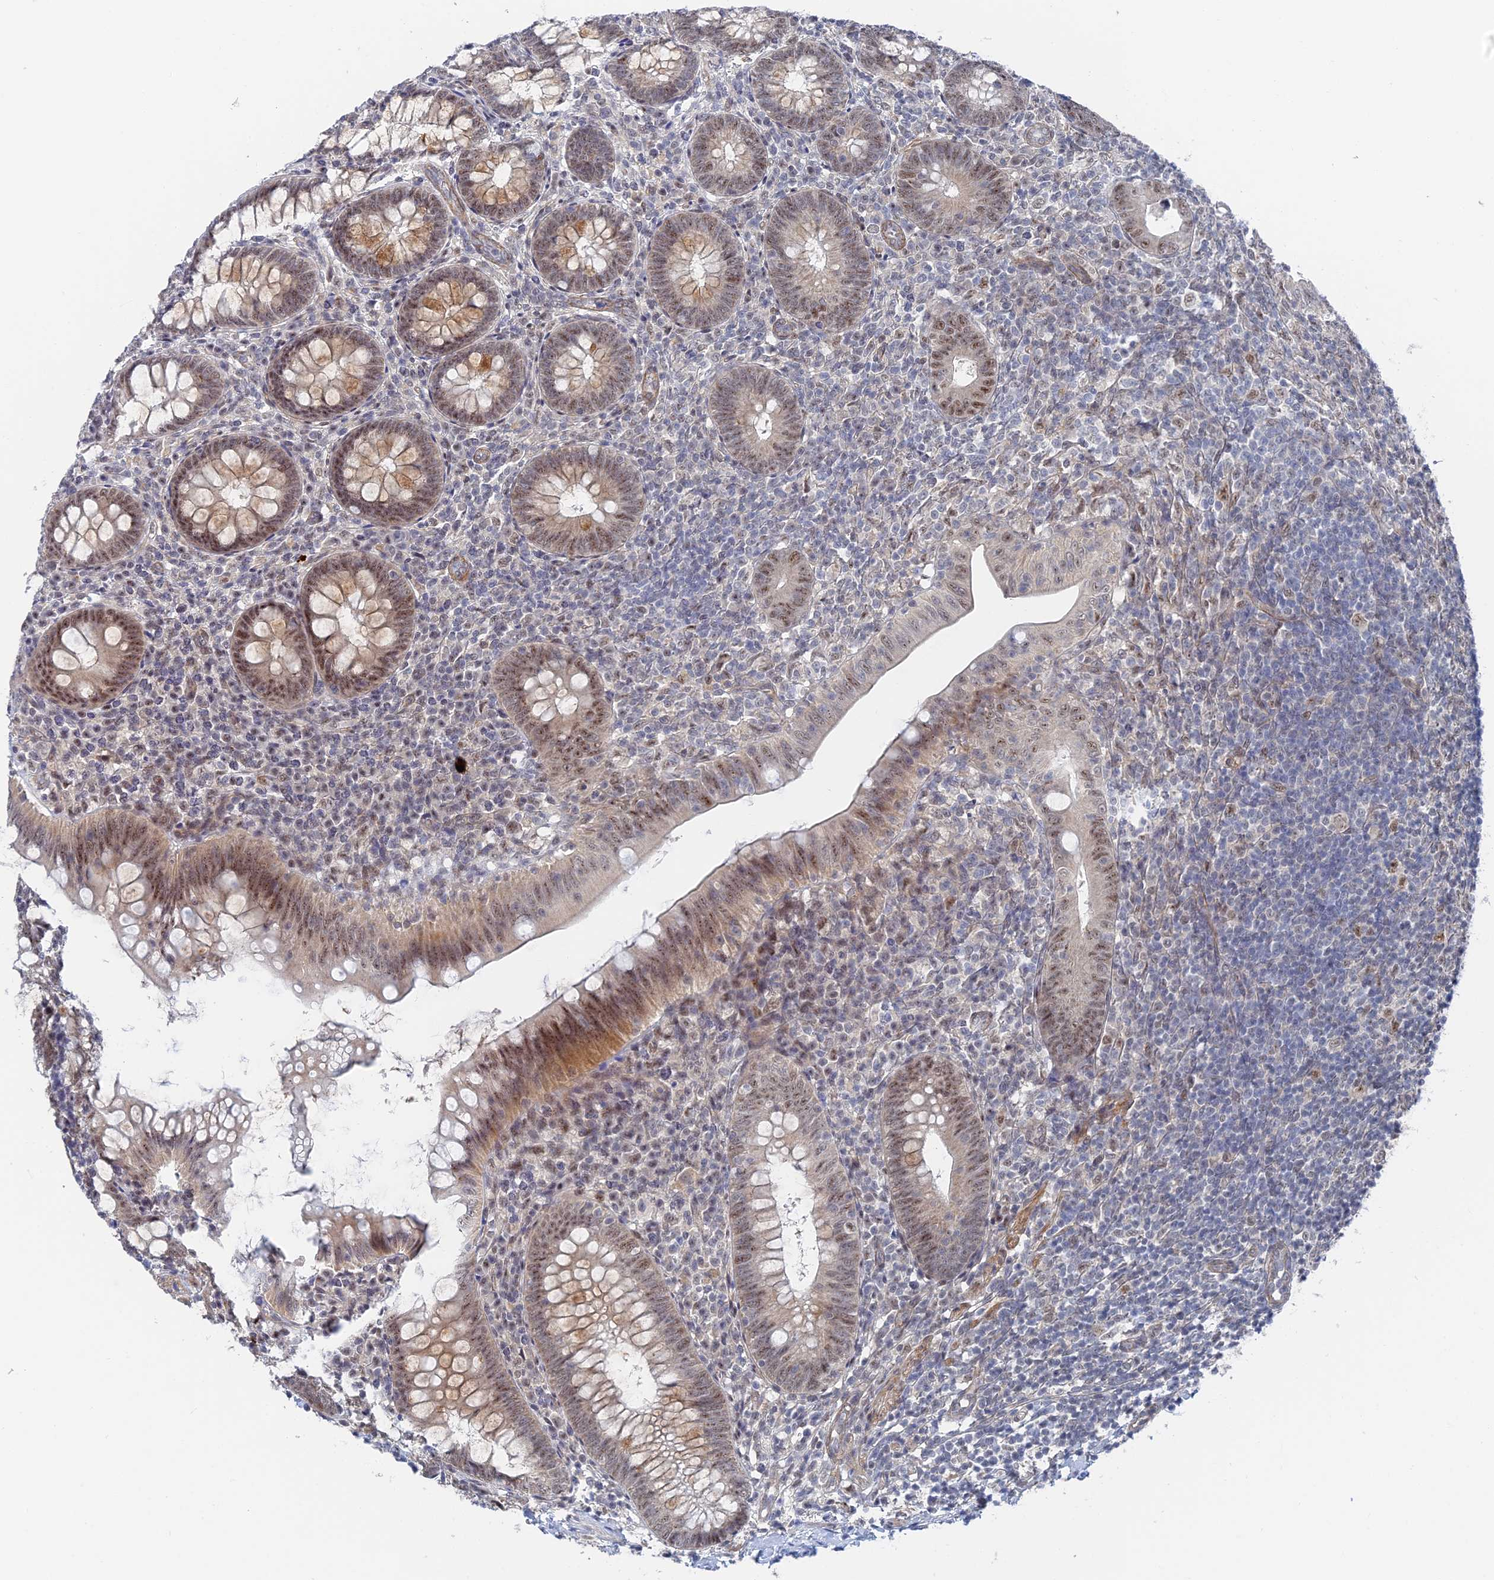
{"staining": {"intensity": "moderate", "quantity": ">75%", "location": "cytoplasmic/membranous,nuclear"}, "tissue": "appendix", "cell_type": "Glandular cells", "image_type": "normal", "snomed": [{"axis": "morphology", "description": "Normal tissue, NOS"}, {"axis": "topography", "description": "Appendix"}], "caption": "Brown immunohistochemical staining in normal human appendix demonstrates moderate cytoplasmic/membranous,nuclear positivity in about >75% of glandular cells. The protein of interest is shown in brown color, while the nuclei are stained blue.", "gene": "CFAP92", "patient": {"sex": "male", "age": 14}}